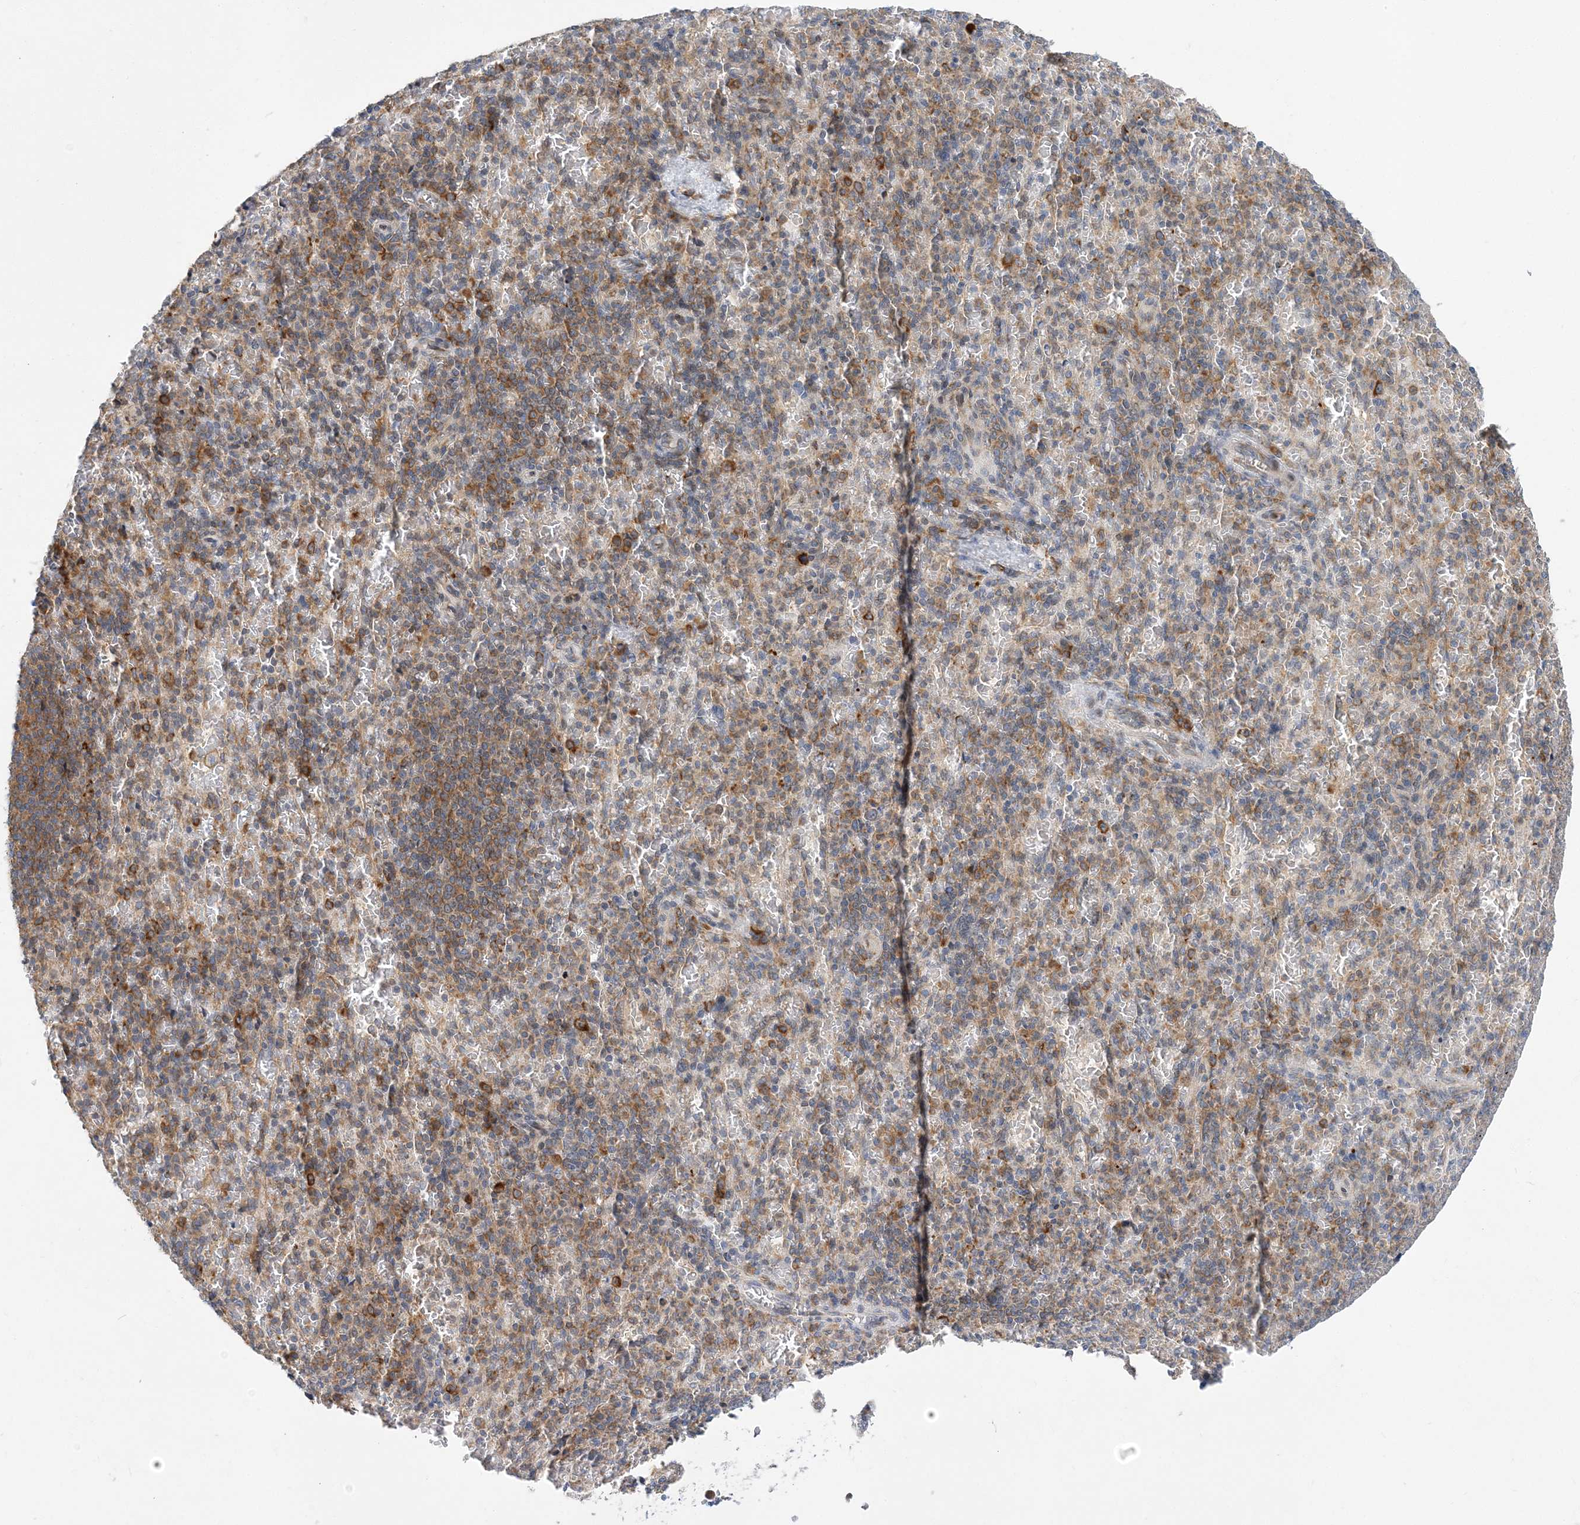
{"staining": {"intensity": "moderate", "quantity": "25%-75%", "location": "cytoplasmic/membranous"}, "tissue": "spleen", "cell_type": "Cells in red pulp", "image_type": "normal", "snomed": [{"axis": "morphology", "description": "Normal tissue, NOS"}, {"axis": "topography", "description": "Spleen"}], "caption": "DAB (3,3'-diaminobenzidine) immunohistochemical staining of benign spleen shows moderate cytoplasmic/membranous protein expression in about 25%-75% of cells in red pulp.", "gene": "LARP4B", "patient": {"sex": "female", "age": 74}}